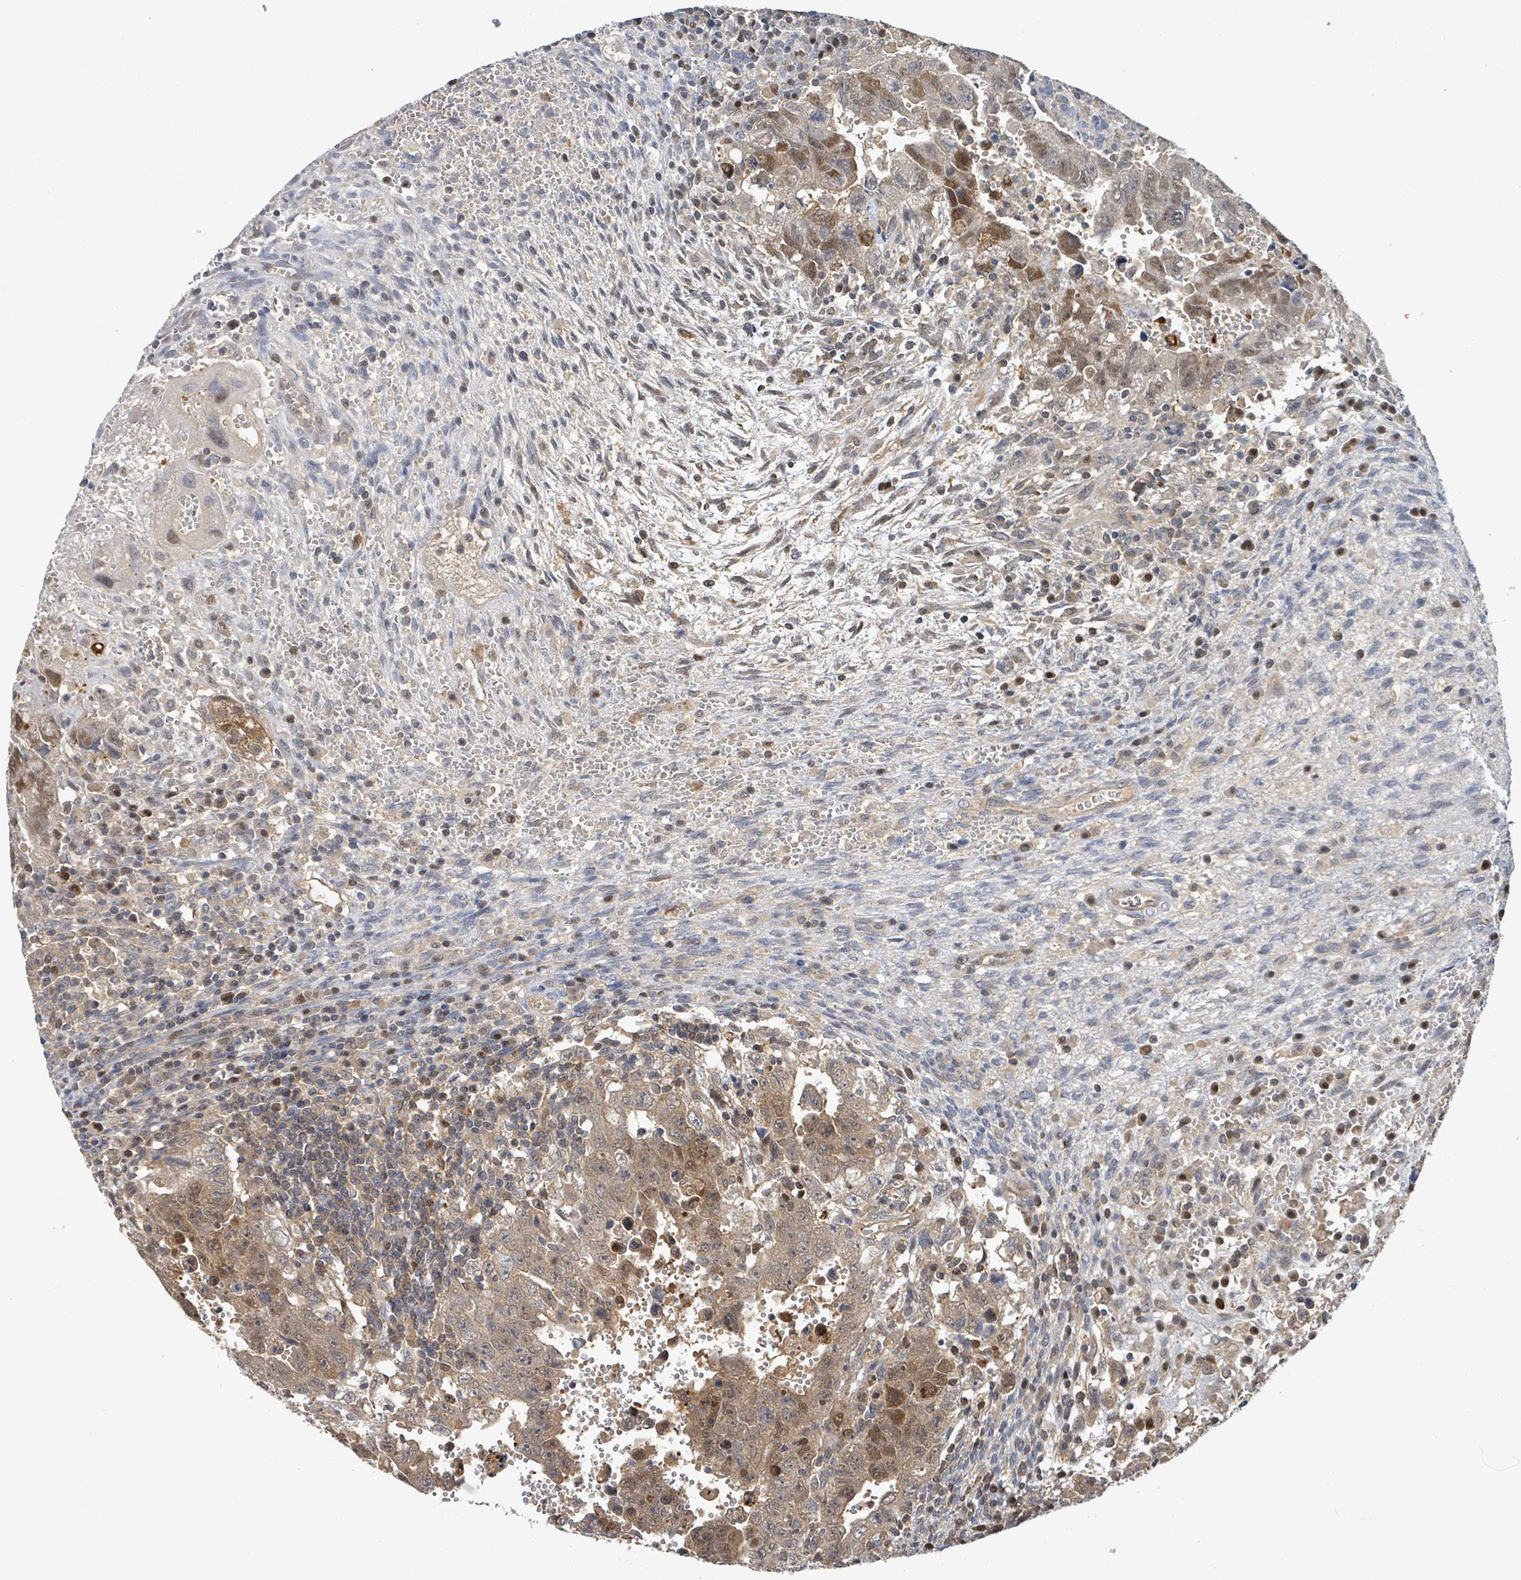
{"staining": {"intensity": "weak", "quantity": "25%-75%", "location": "cytoplasmic/membranous,nuclear"}, "tissue": "testis cancer", "cell_type": "Tumor cells", "image_type": "cancer", "snomed": [{"axis": "morphology", "description": "Carcinoma, Embryonal, NOS"}, {"axis": "topography", "description": "Testis"}], "caption": "Testis cancer (embryonal carcinoma) stained for a protein displays weak cytoplasmic/membranous and nuclear positivity in tumor cells. The protein is shown in brown color, while the nuclei are stained blue.", "gene": "PGAM1", "patient": {"sex": "male", "age": 28}}